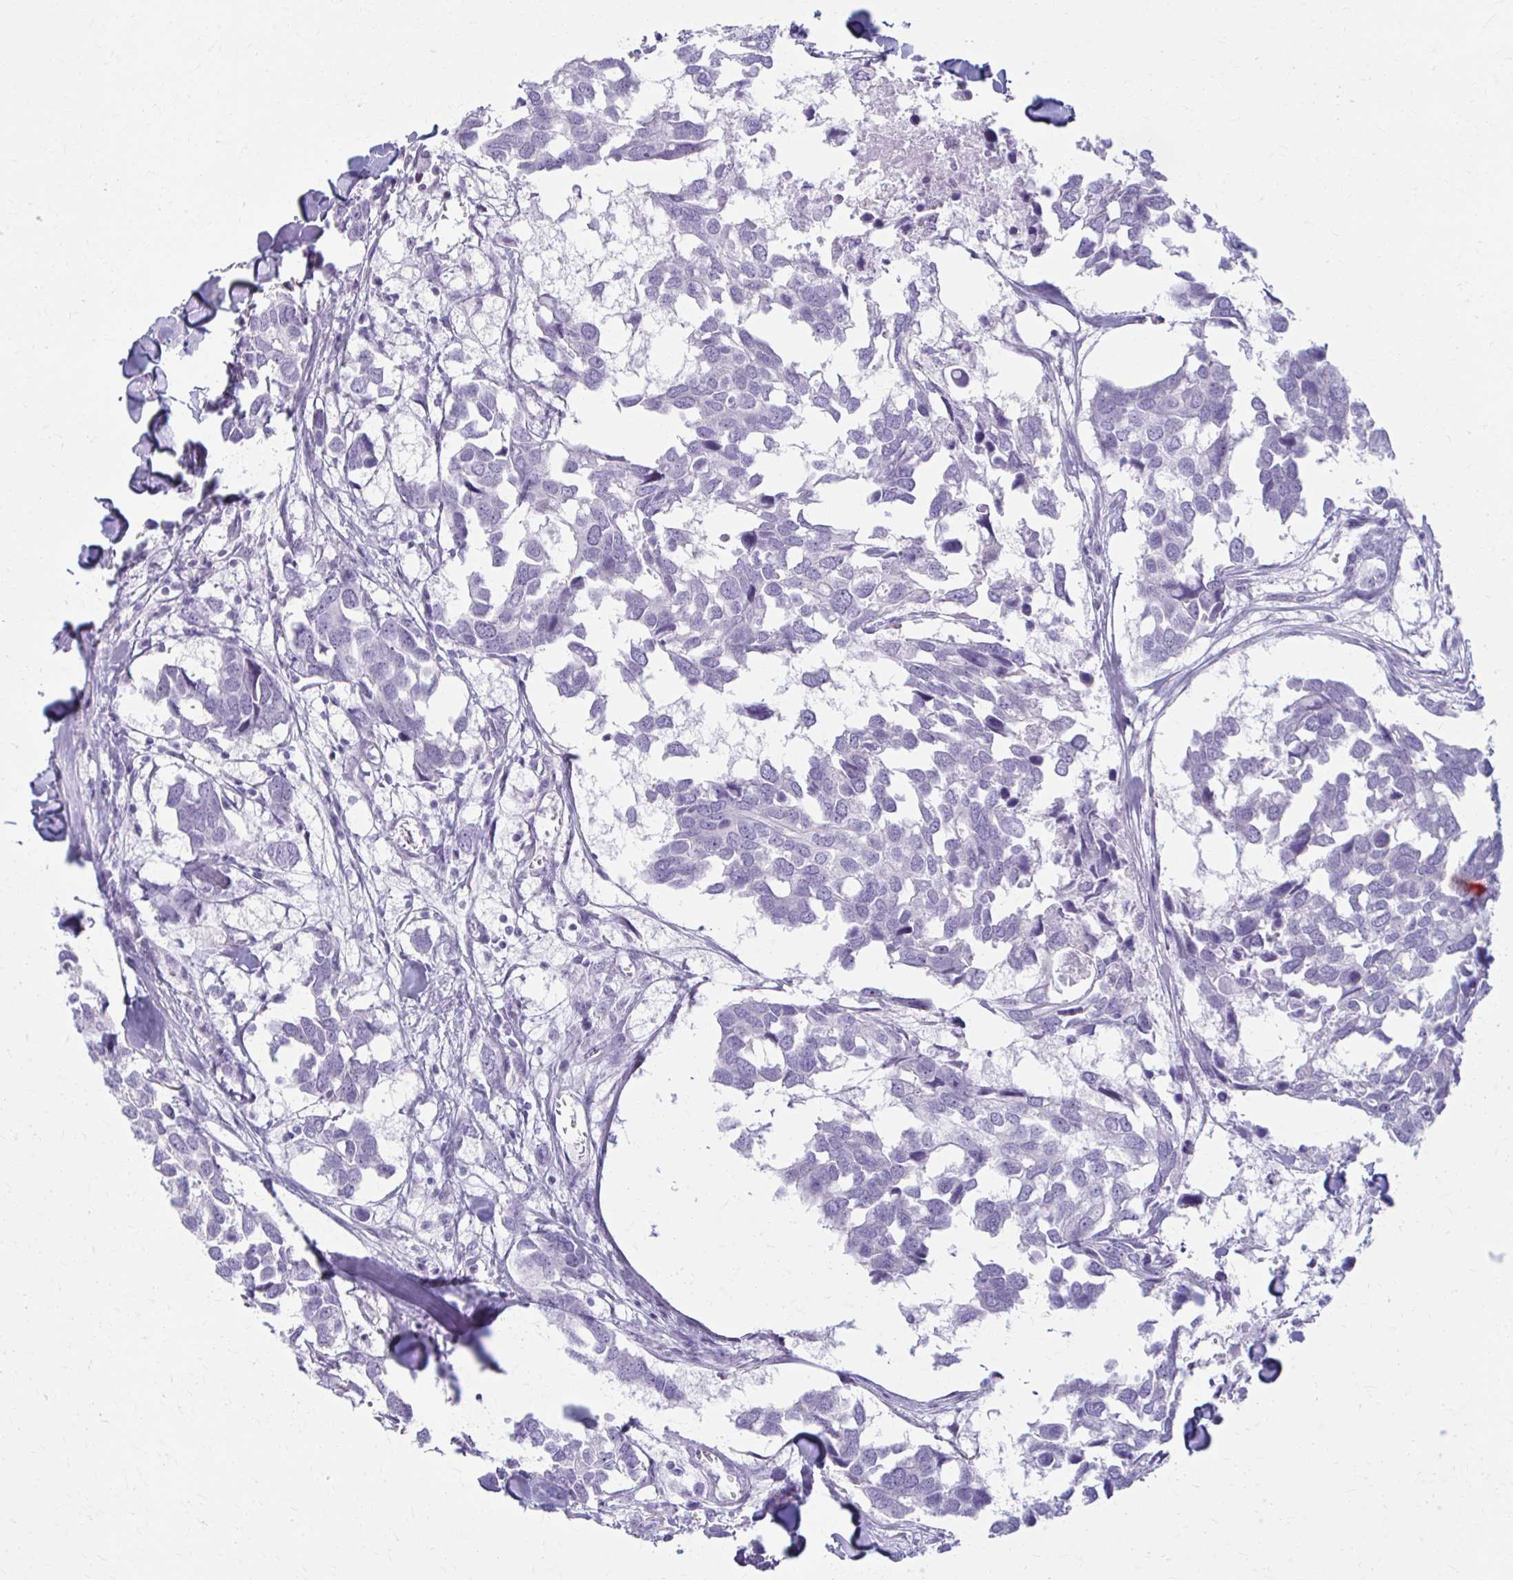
{"staining": {"intensity": "negative", "quantity": "none", "location": "none"}, "tissue": "breast cancer", "cell_type": "Tumor cells", "image_type": "cancer", "snomed": [{"axis": "morphology", "description": "Duct carcinoma"}, {"axis": "topography", "description": "Breast"}], "caption": "There is no significant positivity in tumor cells of breast cancer (invasive ductal carcinoma).", "gene": "PRKRA", "patient": {"sex": "female", "age": 83}}